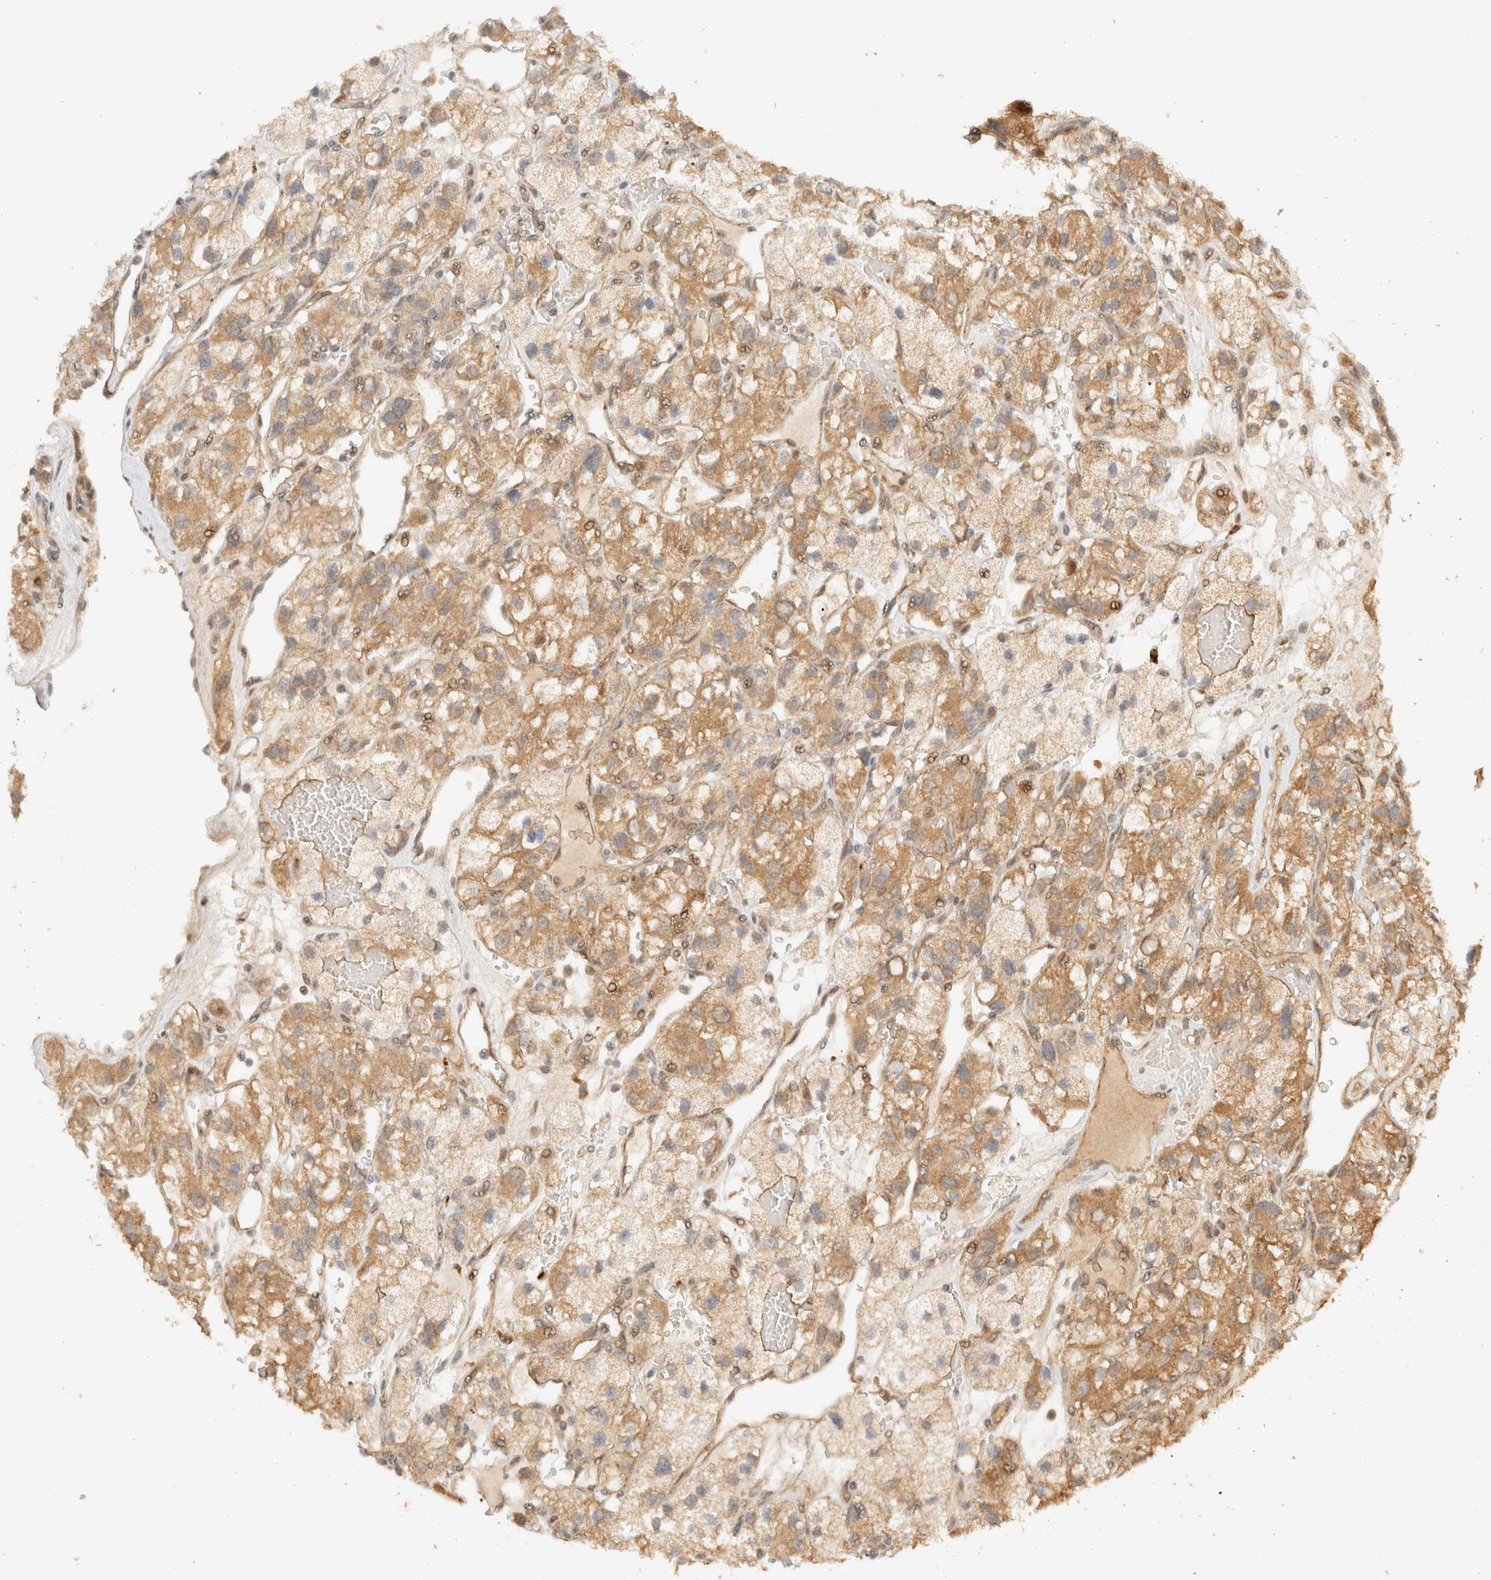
{"staining": {"intensity": "moderate", "quantity": ">75%", "location": "cytoplasmic/membranous"}, "tissue": "renal cancer", "cell_type": "Tumor cells", "image_type": "cancer", "snomed": [{"axis": "morphology", "description": "Adenocarcinoma, NOS"}, {"axis": "topography", "description": "Kidney"}], "caption": "Immunohistochemical staining of human renal adenocarcinoma demonstrates medium levels of moderate cytoplasmic/membranous expression in approximately >75% of tumor cells.", "gene": "ZBTB34", "patient": {"sex": "female", "age": 57}}